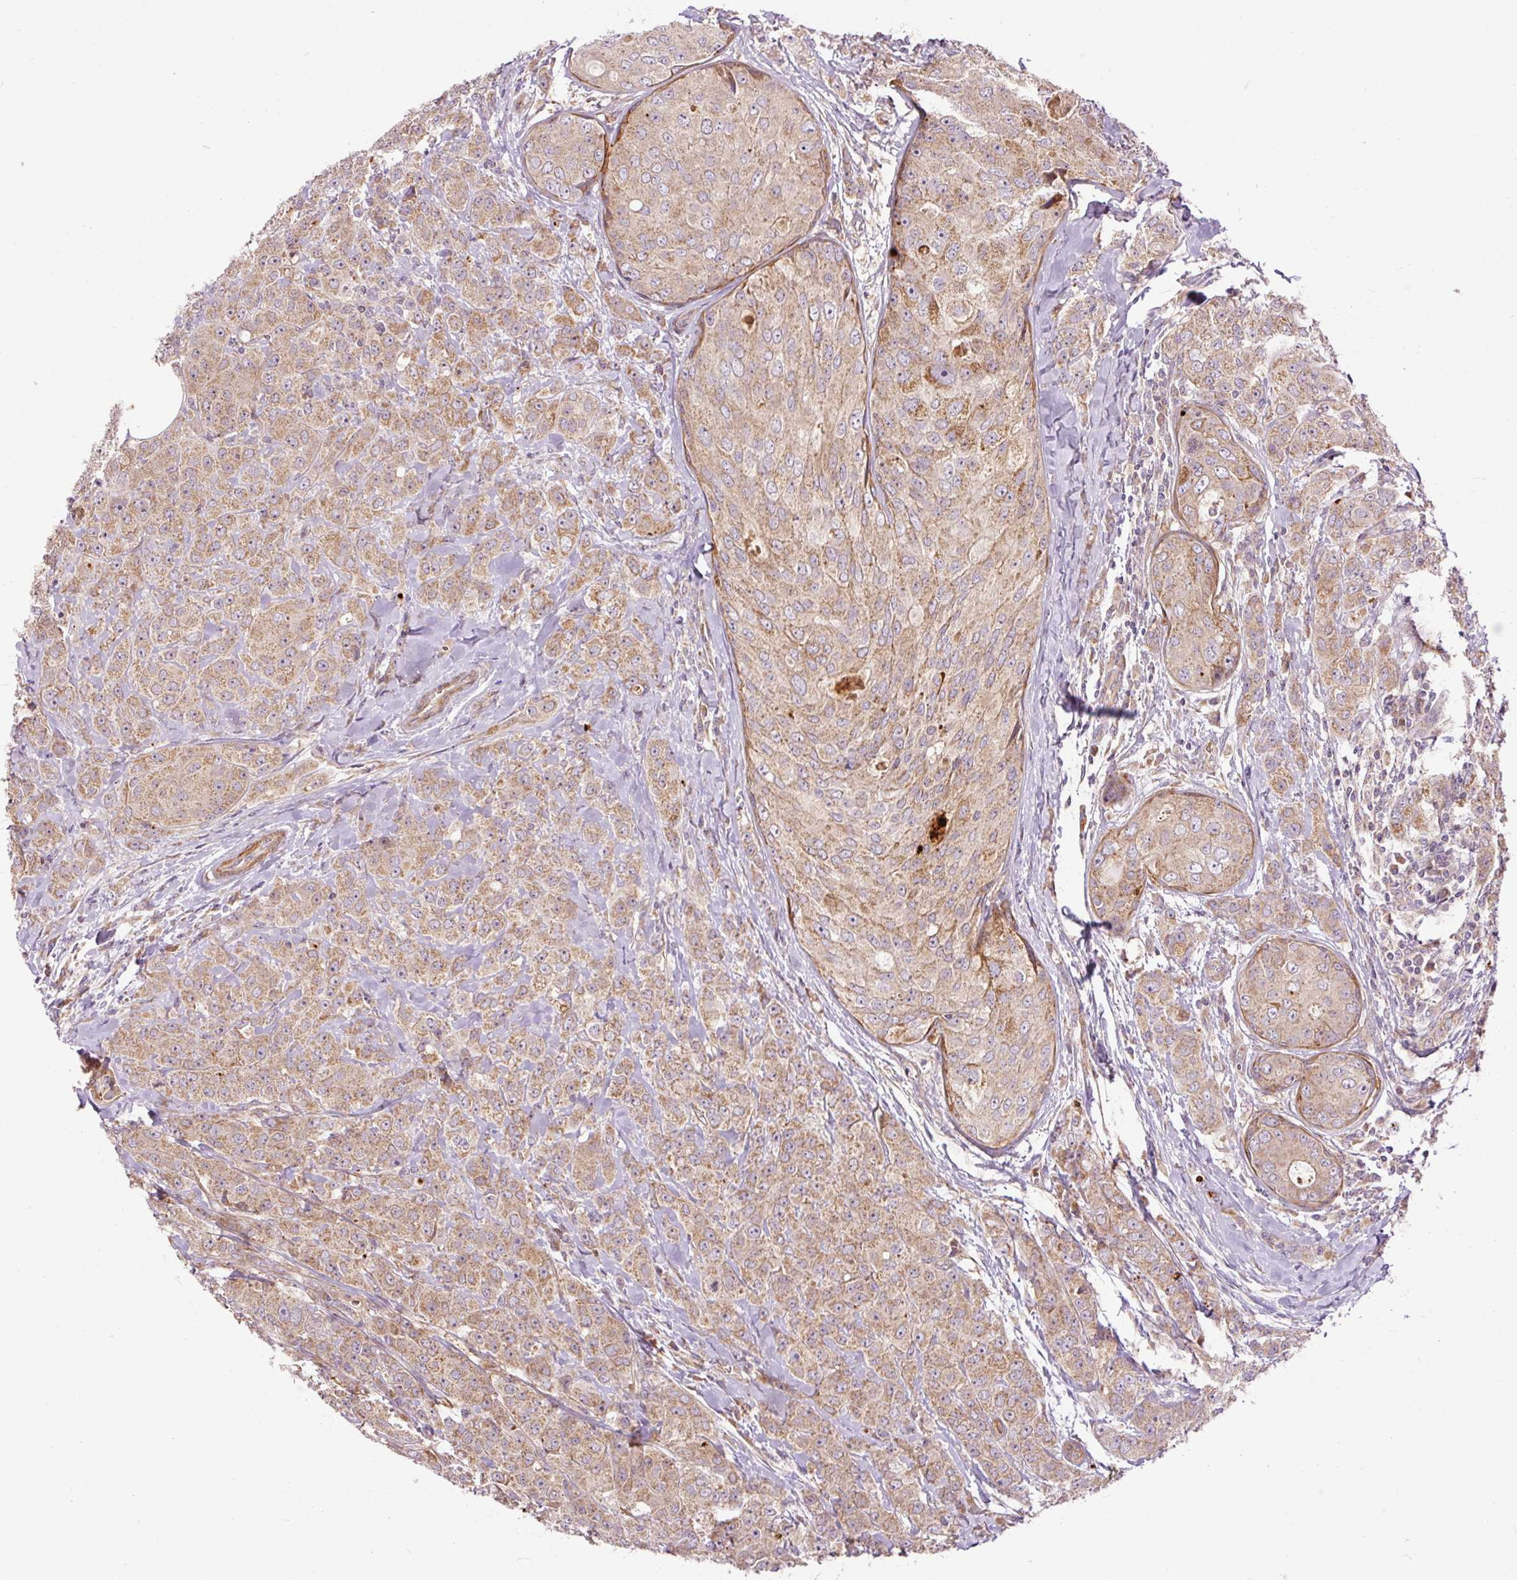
{"staining": {"intensity": "moderate", "quantity": ">75%", "location": "cytoplasmic/membranous"}, "tissue": "breast cancer", "cell_type": "Tumor cells", "image_type": "cancer", "snomed": [{"axis": "morphology", "description": "Duct carcinoma"}, {"axis": "topography", "description": "Breast"}], "caption": "Immunohistochemical staining of breast cancer (infiltrating ductal carcinoma) shows moderate cytoplasmic/membranous protein expression in approximately >75% of tumor cells.", "gene": "RIPOR3", "patient": {"sex": "female", "age": 43}}